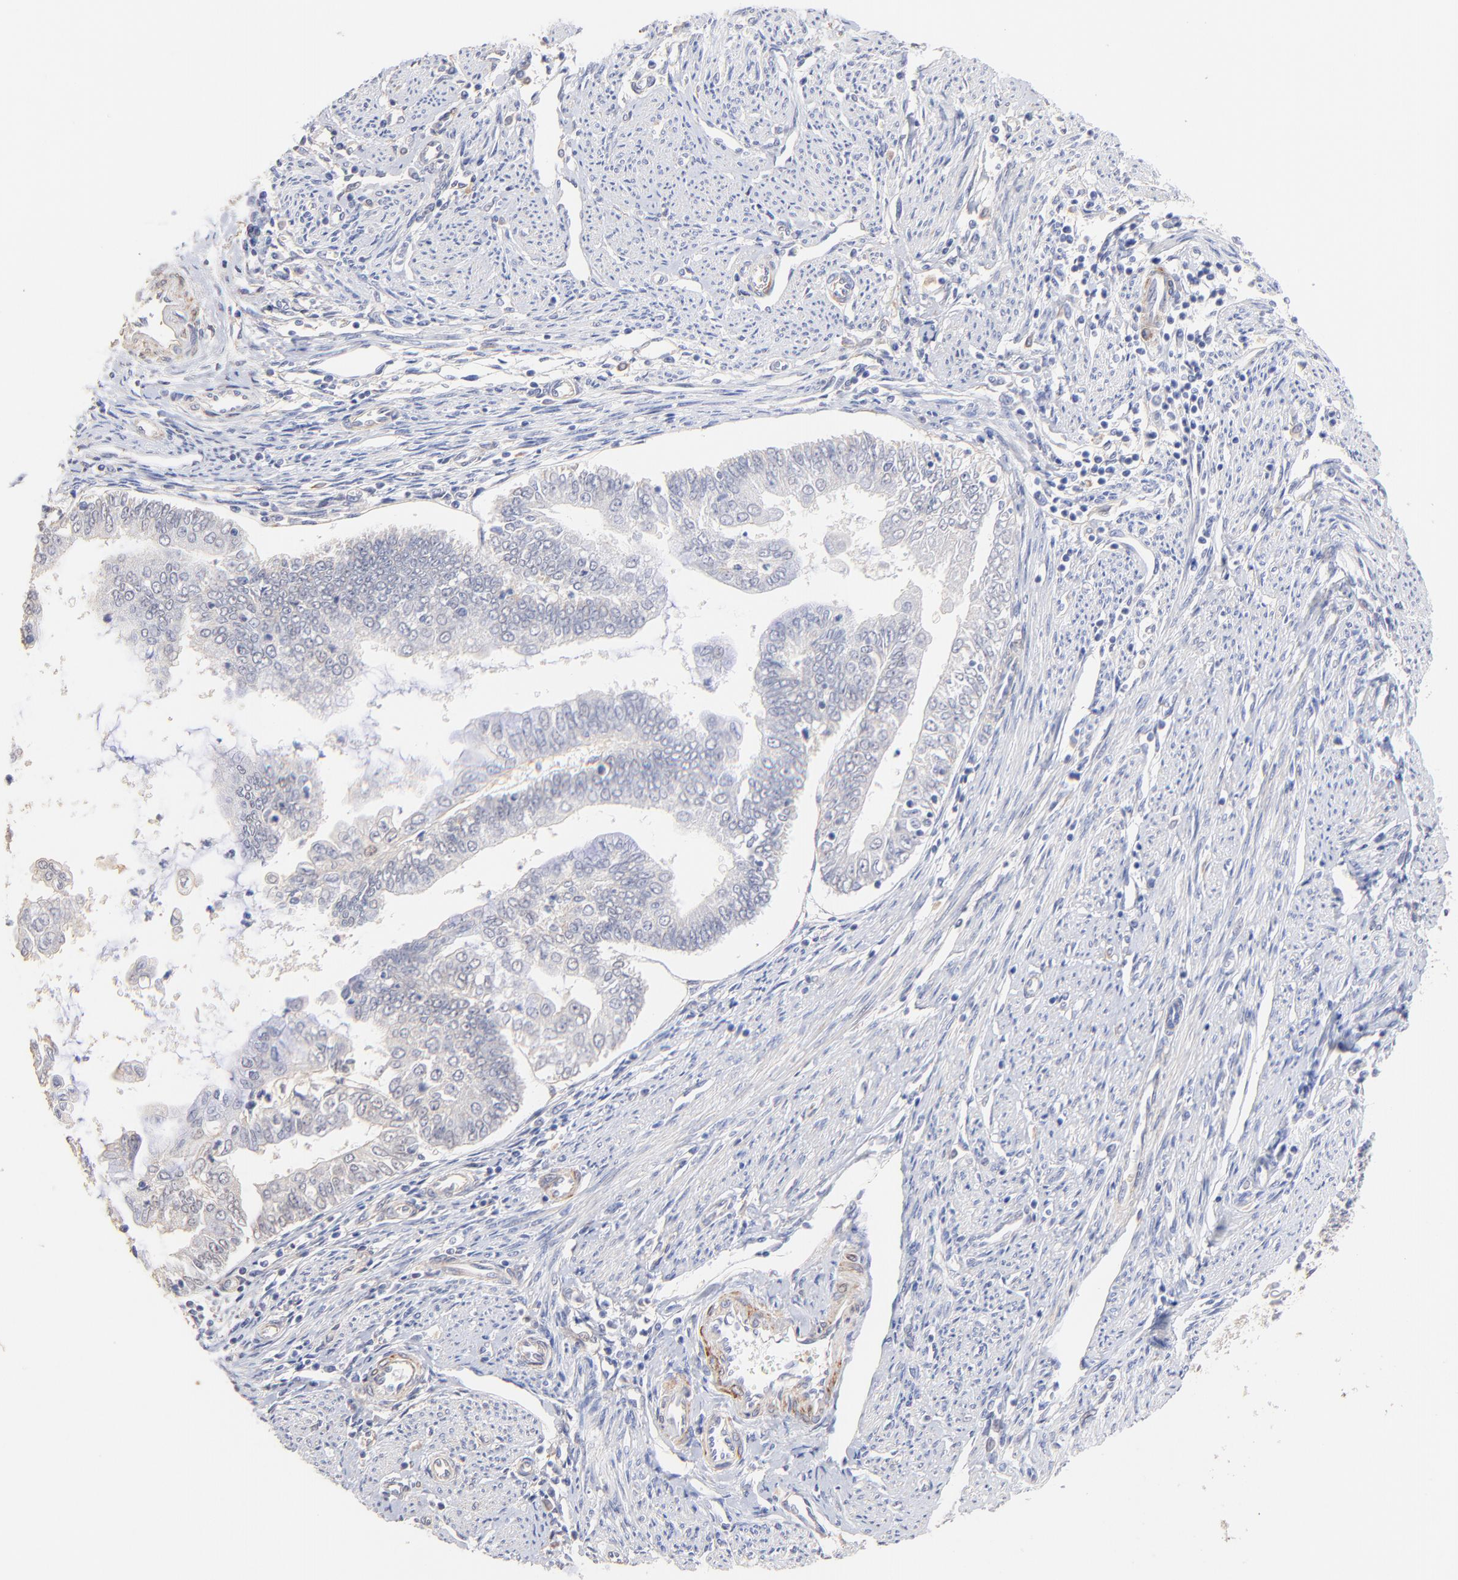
{"staining": {"intensity": "negative", "quantity": "none", "location": "none"}, "tissue": "endometrial cancer", "cell_type": "Tumor cells", "image_type": "cancer", "snomed": [{"axis": "morphology", "description": "Adenocarcinoma, NOS"}, {"axis": "topography", "description": "Endometrium"}], "caption": "The immunohistochemistry image has no significant positivity in tumor cells of endometrial adenocarcinoma tissue.", "gene": "ACTRT1", "patient": {"sex": "female", "age": 75}}